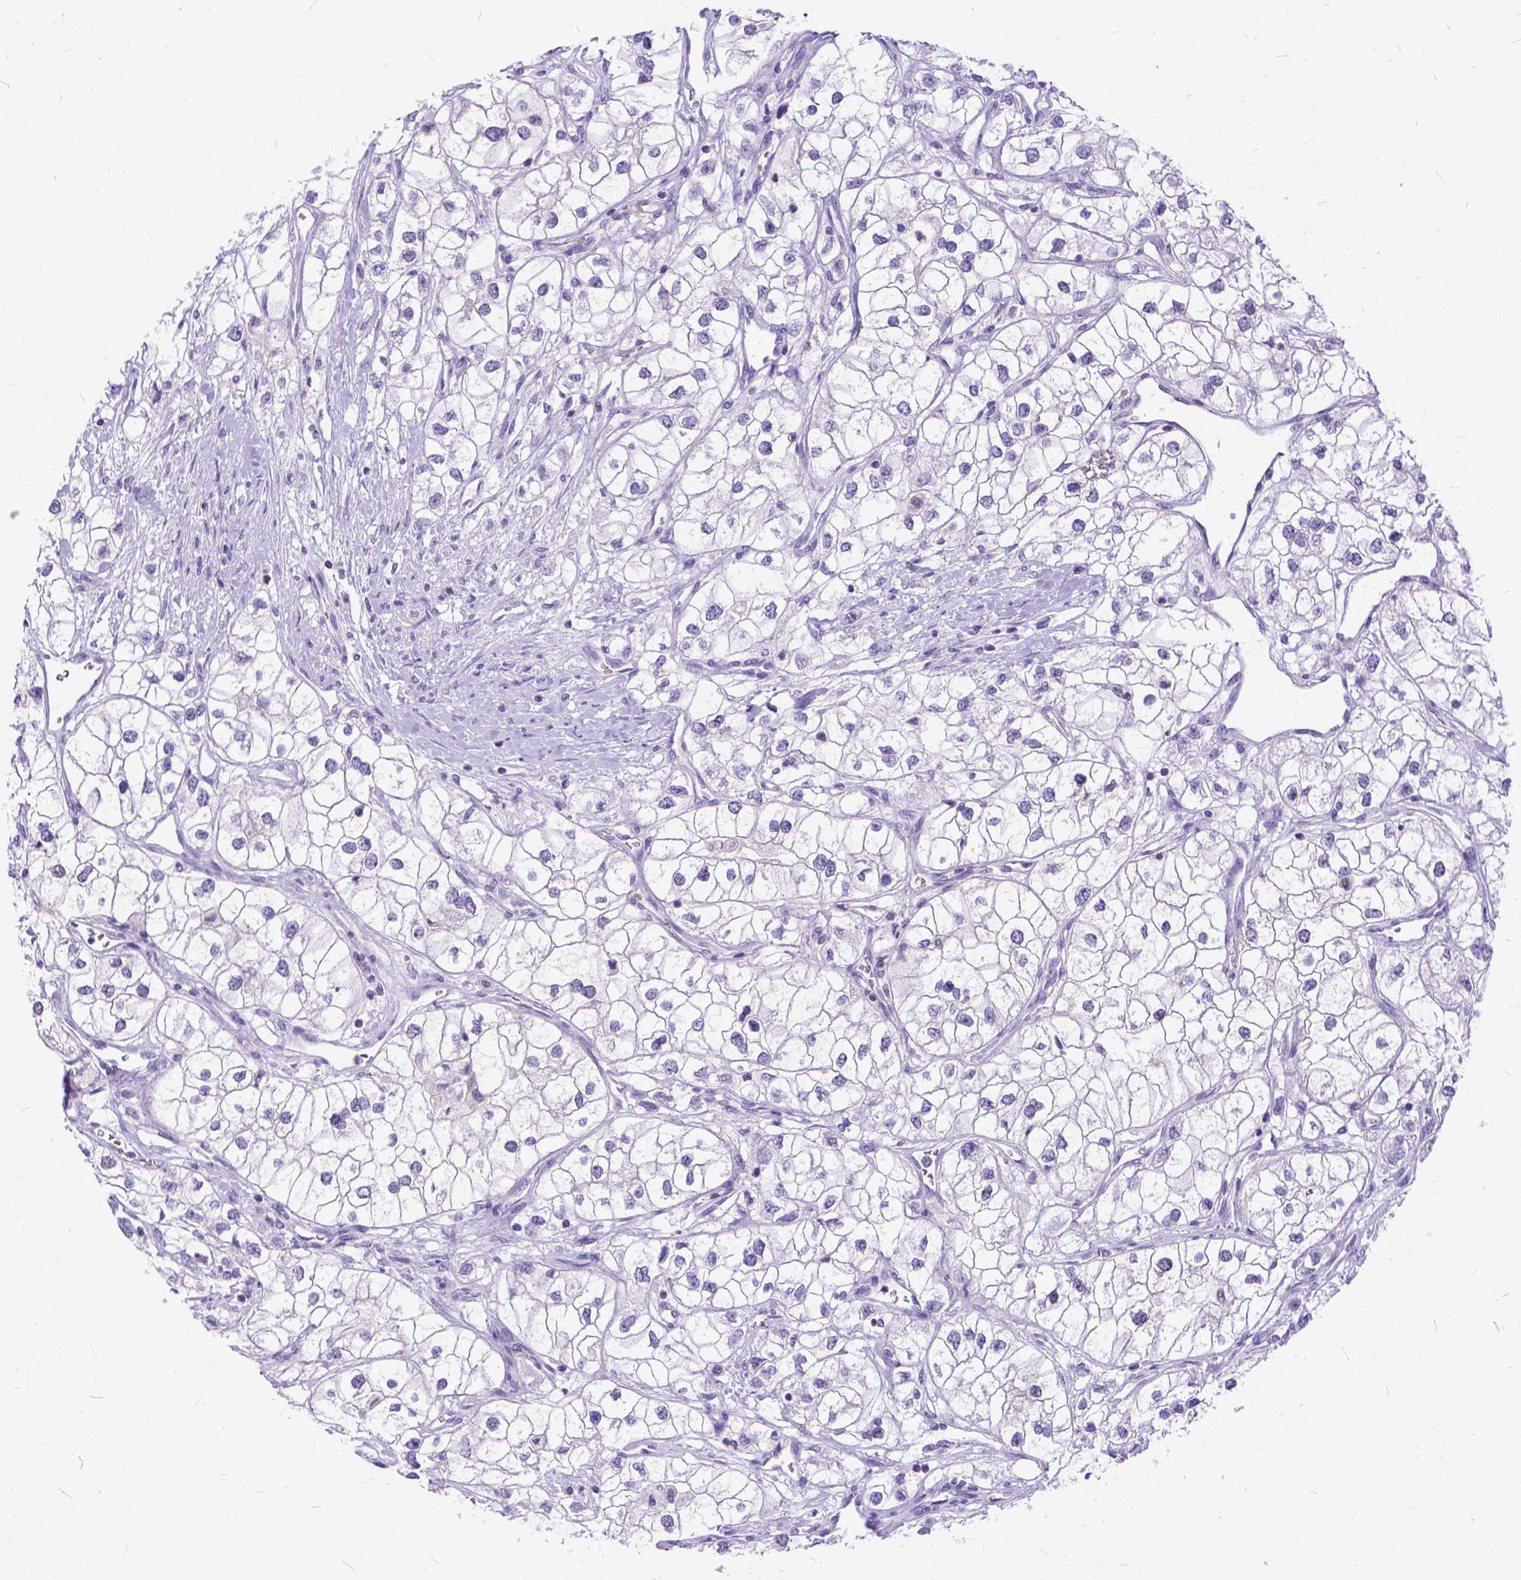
{"staining": {"intensity": "negative", "quantity": "none", "location": "none"}, "tissue": "renal cancer", "cell_type": "Tumor cells", "image_type": "cancer", "snomed": [{"axis": "morphology", "description": "Adenocarcinoma, NOS"}, {"axis": "topography", "description": "Kidney"}], "caption": "Human renal adenocarcinoma stained for a protein using immunohistochemistry (IHC) displays no staining in tumor cells.", "gene": "TMEM169", "patient": {"sex": "male", "age": 59}}